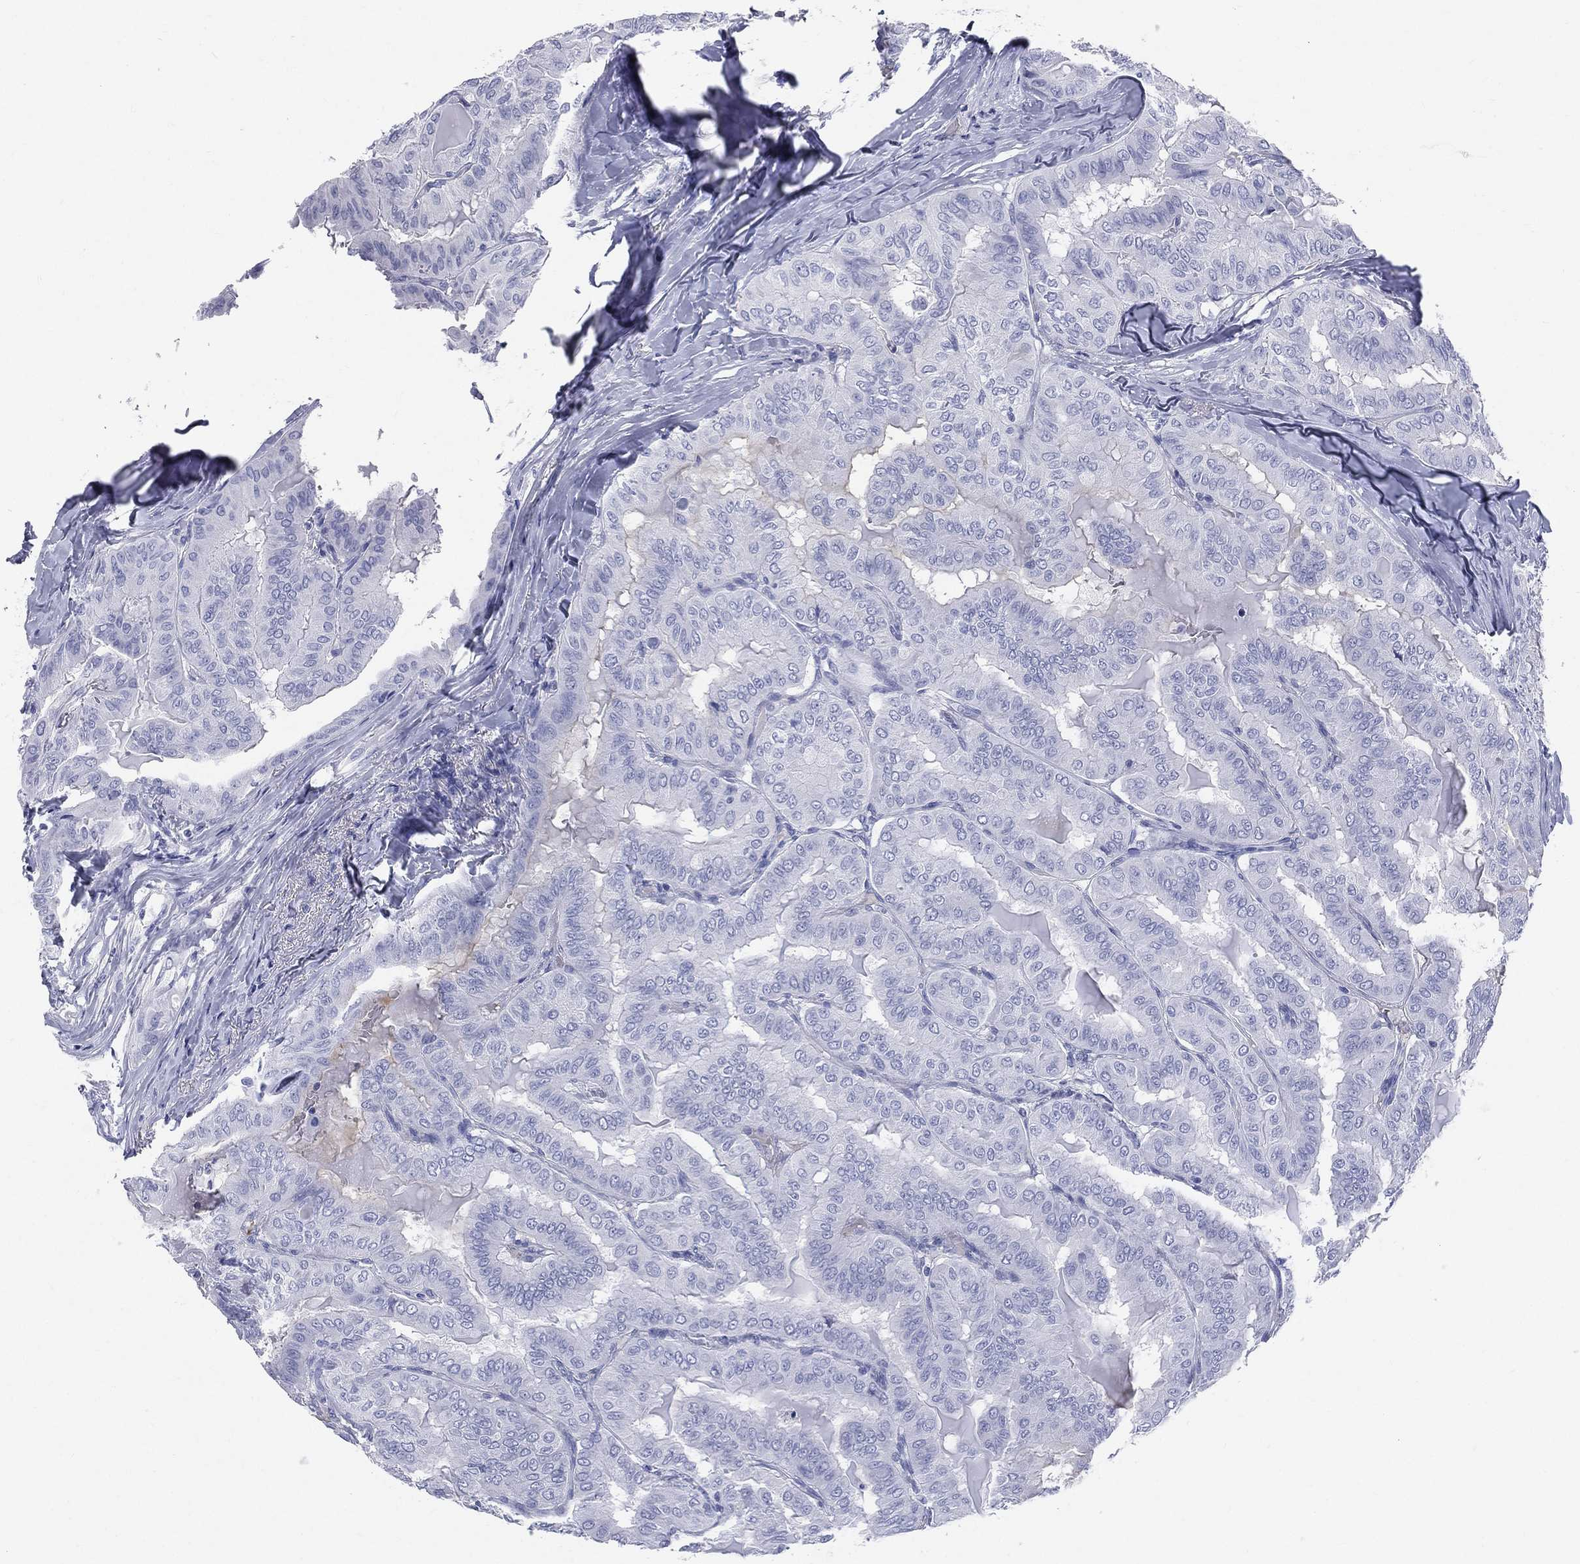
{"staining": {"intensity": "negative", "quantity": "none", "location": "none"}, "tissue": "thyroid cancer", "cell_type": "Tumor cells", "image_type": "cancer", "snomed": [{"axis": "morphology", "description": "Papillary adenocarcinoma, NOS"}, {"axis": "topography", "description": "Thyroid gland"}], "caption": "IHC micrograph of neoplastic tissue: human thyroid papillary adenocarcinoma stained with DAB (3,3'-diaminobenzidine) exhibits no significant protein positivity in tumor cells.", "gene": "HP", "patient": {"sex": "female", "age": 68}}